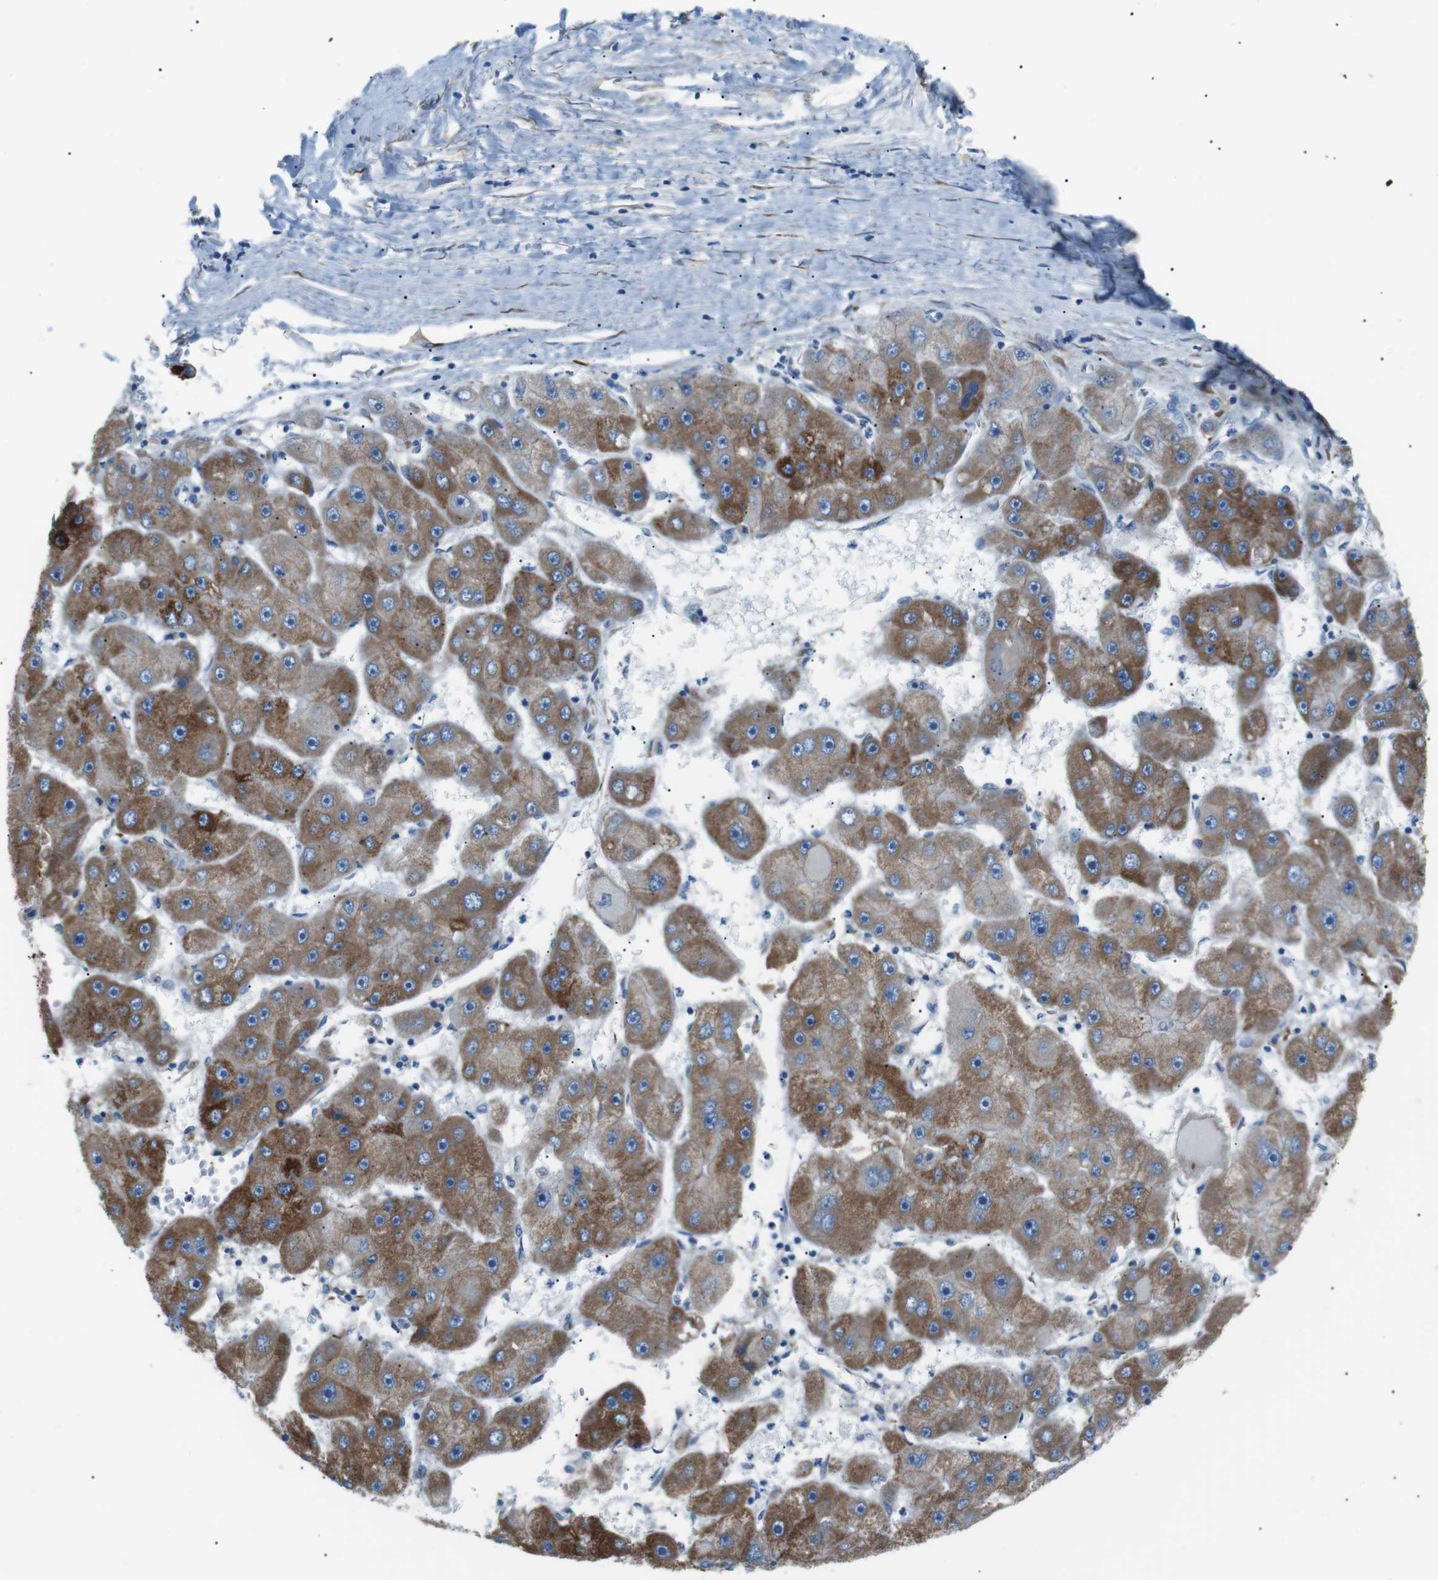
{"staining": {"intensity": "strong", "quantity": ">75%", "location": "cytoplasmic/membranous"}, "tissue": "liver cancer", "cell_type": "Tumor cells", "image_type": "cancer", "snomed": [{"axis": "morphology", "description": "Carcinoma, Hepatocellular, NOS"}, {"axis": "topography", "description": "Liver"}], "caption": "IHC (DAB) staining of human liver hepatocellular carcinoma reveals strong cytoplasmic/membranous protein positivity in about >75% of tumor cells. The protein is shown in brown color, while the nuclei are stained blue.", "gene": "MTARC2", "patient": {"sex": "female", "age": 61}}